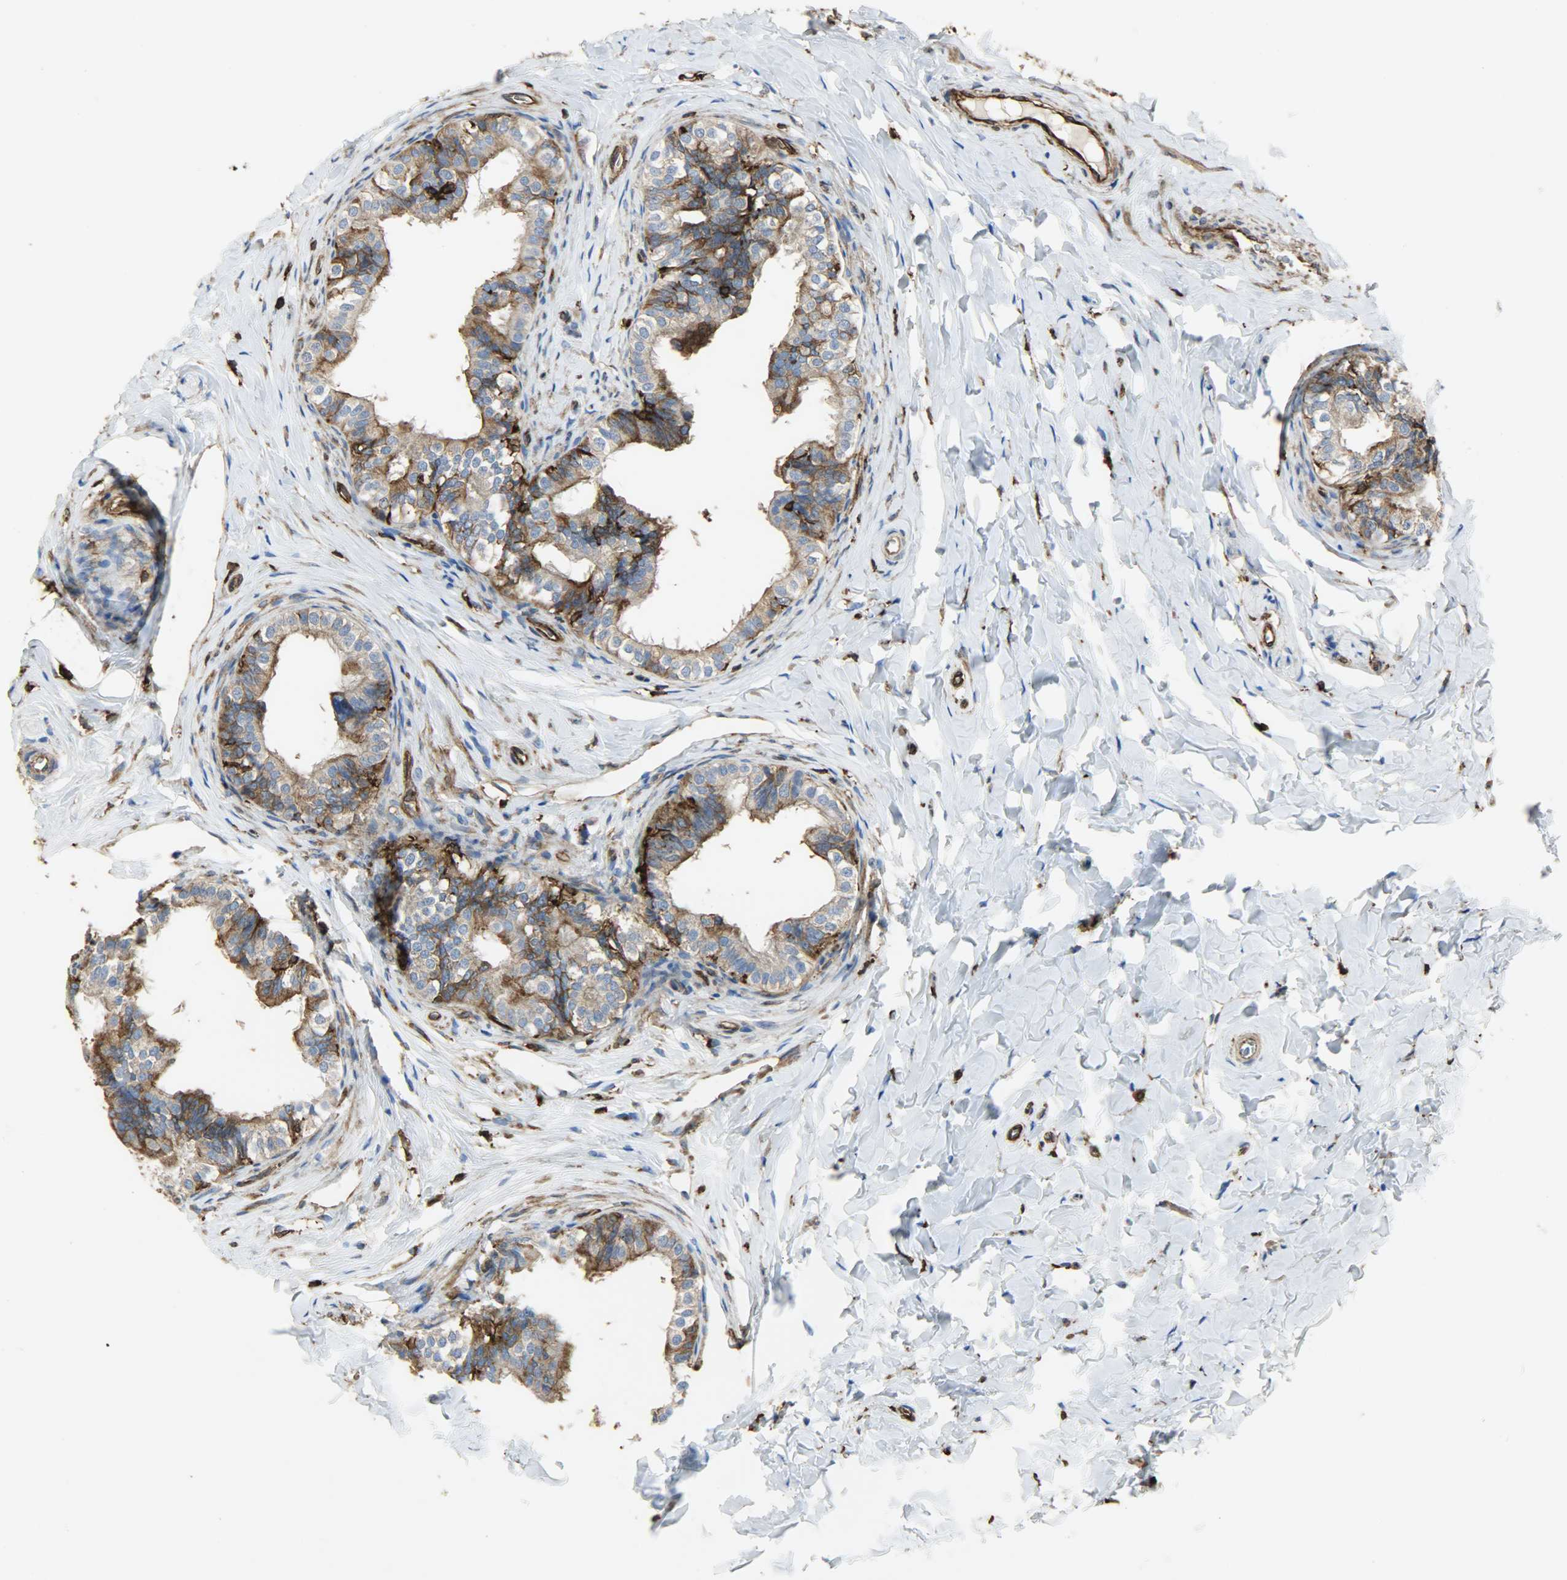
{"staining": {"intensity": "moderate", "quantity": ">75%", "location": "cytoplasmic/membranous"}, "tissue": "epididymis", "cell_type": "Glandular cells", "image_type": "normal", "snomed": [{"axis": "morphology", "description": "Normal tissue, NOS"}, {"axis": "topography", "description": "Soft tissue"}, {"axis": "topography", "description": "Epididymis"}], "caption": "This is an image of immunohistochemistry staining of benign epididymis, which shows moderate expression in the cytoplasmic/membranous of glandular cells.", "gene": "VASP", "patient": {"sex": "male", "age": 26}}